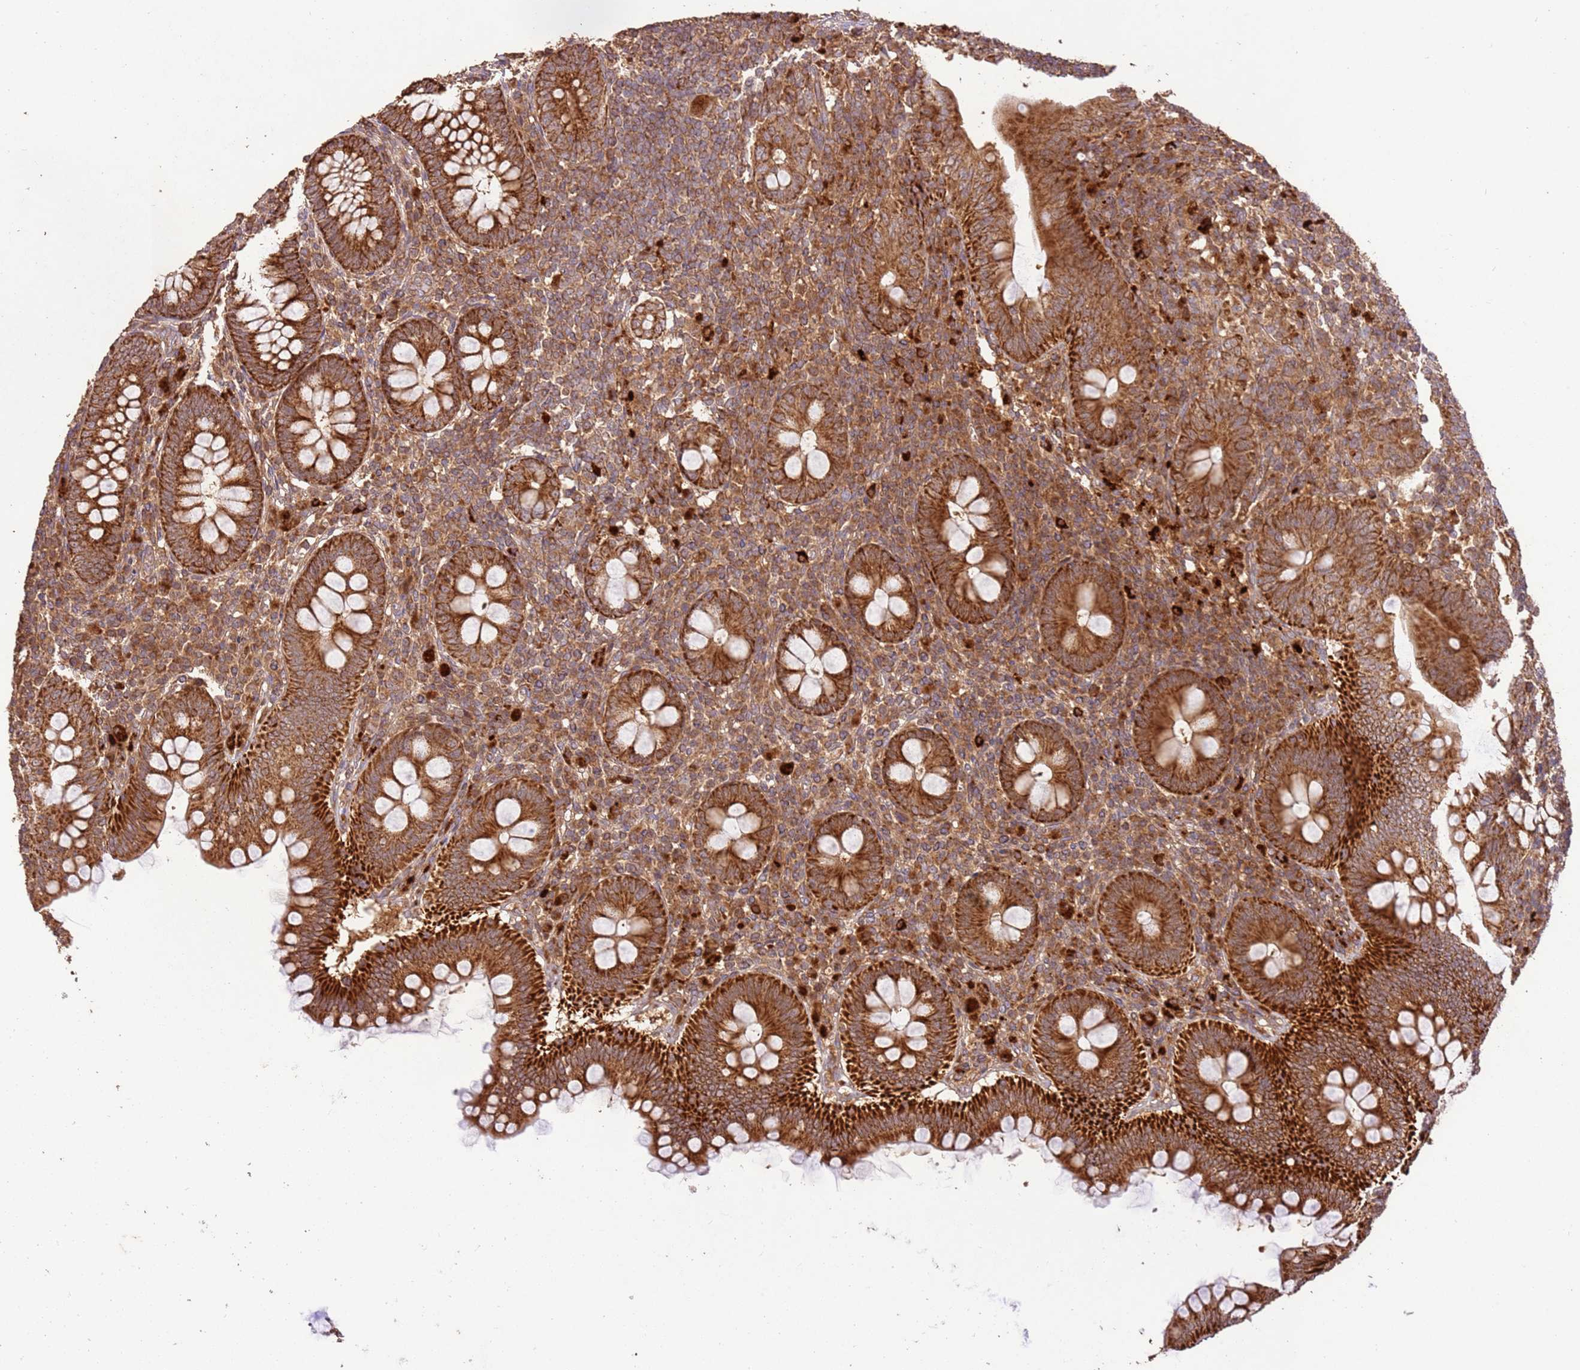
{"staining": {"intensity": "strong", "quantity": ">75%", "location": "cytoplasmic/membranous"}, "tissue": "appendix", "cell_type": "Glandular cells", "image_type": "normal", "snomed": [{"axis": "morphology", "description": "Normal tissue, NOS"}, {"axis": "topography", "description": "Appendix"}], "caption": "Immunohistochemistry (IHC) of benign human appendix demonstrates high levels of strong cytoplasmic/membranous staining in about >75% of glandular cells. Immunohistochemistry (IHC) stains the protein of interest in brown and the nuclei are stained blue.", "gene": "LRRC28", "patient": {"sex": "male", "age": 14}}